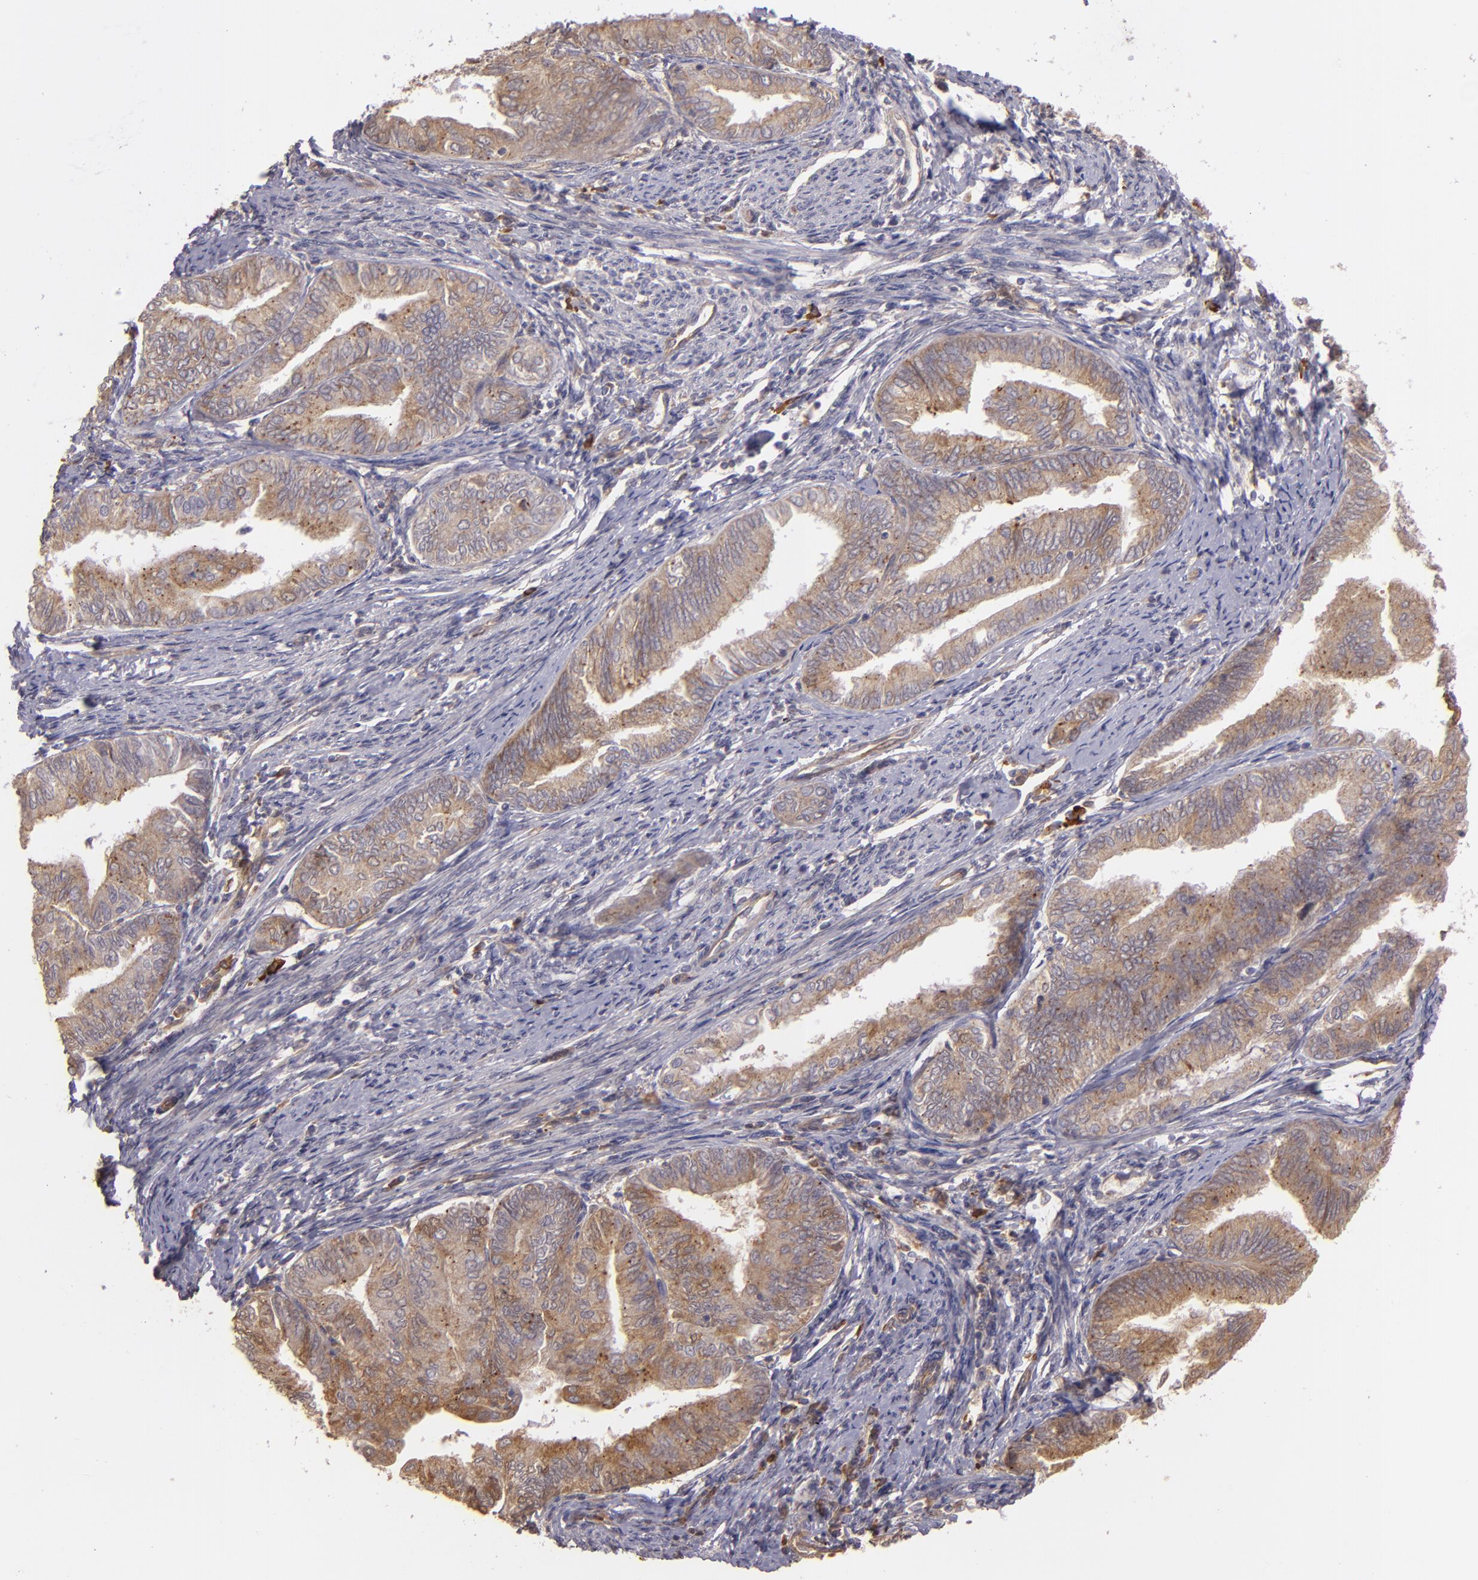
{"staining": {"intensity": "moderate", "quantity": ">75%", "location": "cytoplasmic/membranous"}, "tissue": "endometrial cancer", "cell_type": "Tumor cells", "image_type": "cancer", "snomed": [{"axis": "morphology", "description": "Adenocarcinoma, NOS"}, {"axis": "topography", "description": "Endometrium"}], "caption": "Adenocarcinoma (endometrial) stained with DAB IHC shows medium levels of moderate cytoplasmic/membranous staining in approximately >75% of tumor cells.", "gene": "ECE1", "patient": {"sex": "female", "age": 66}}